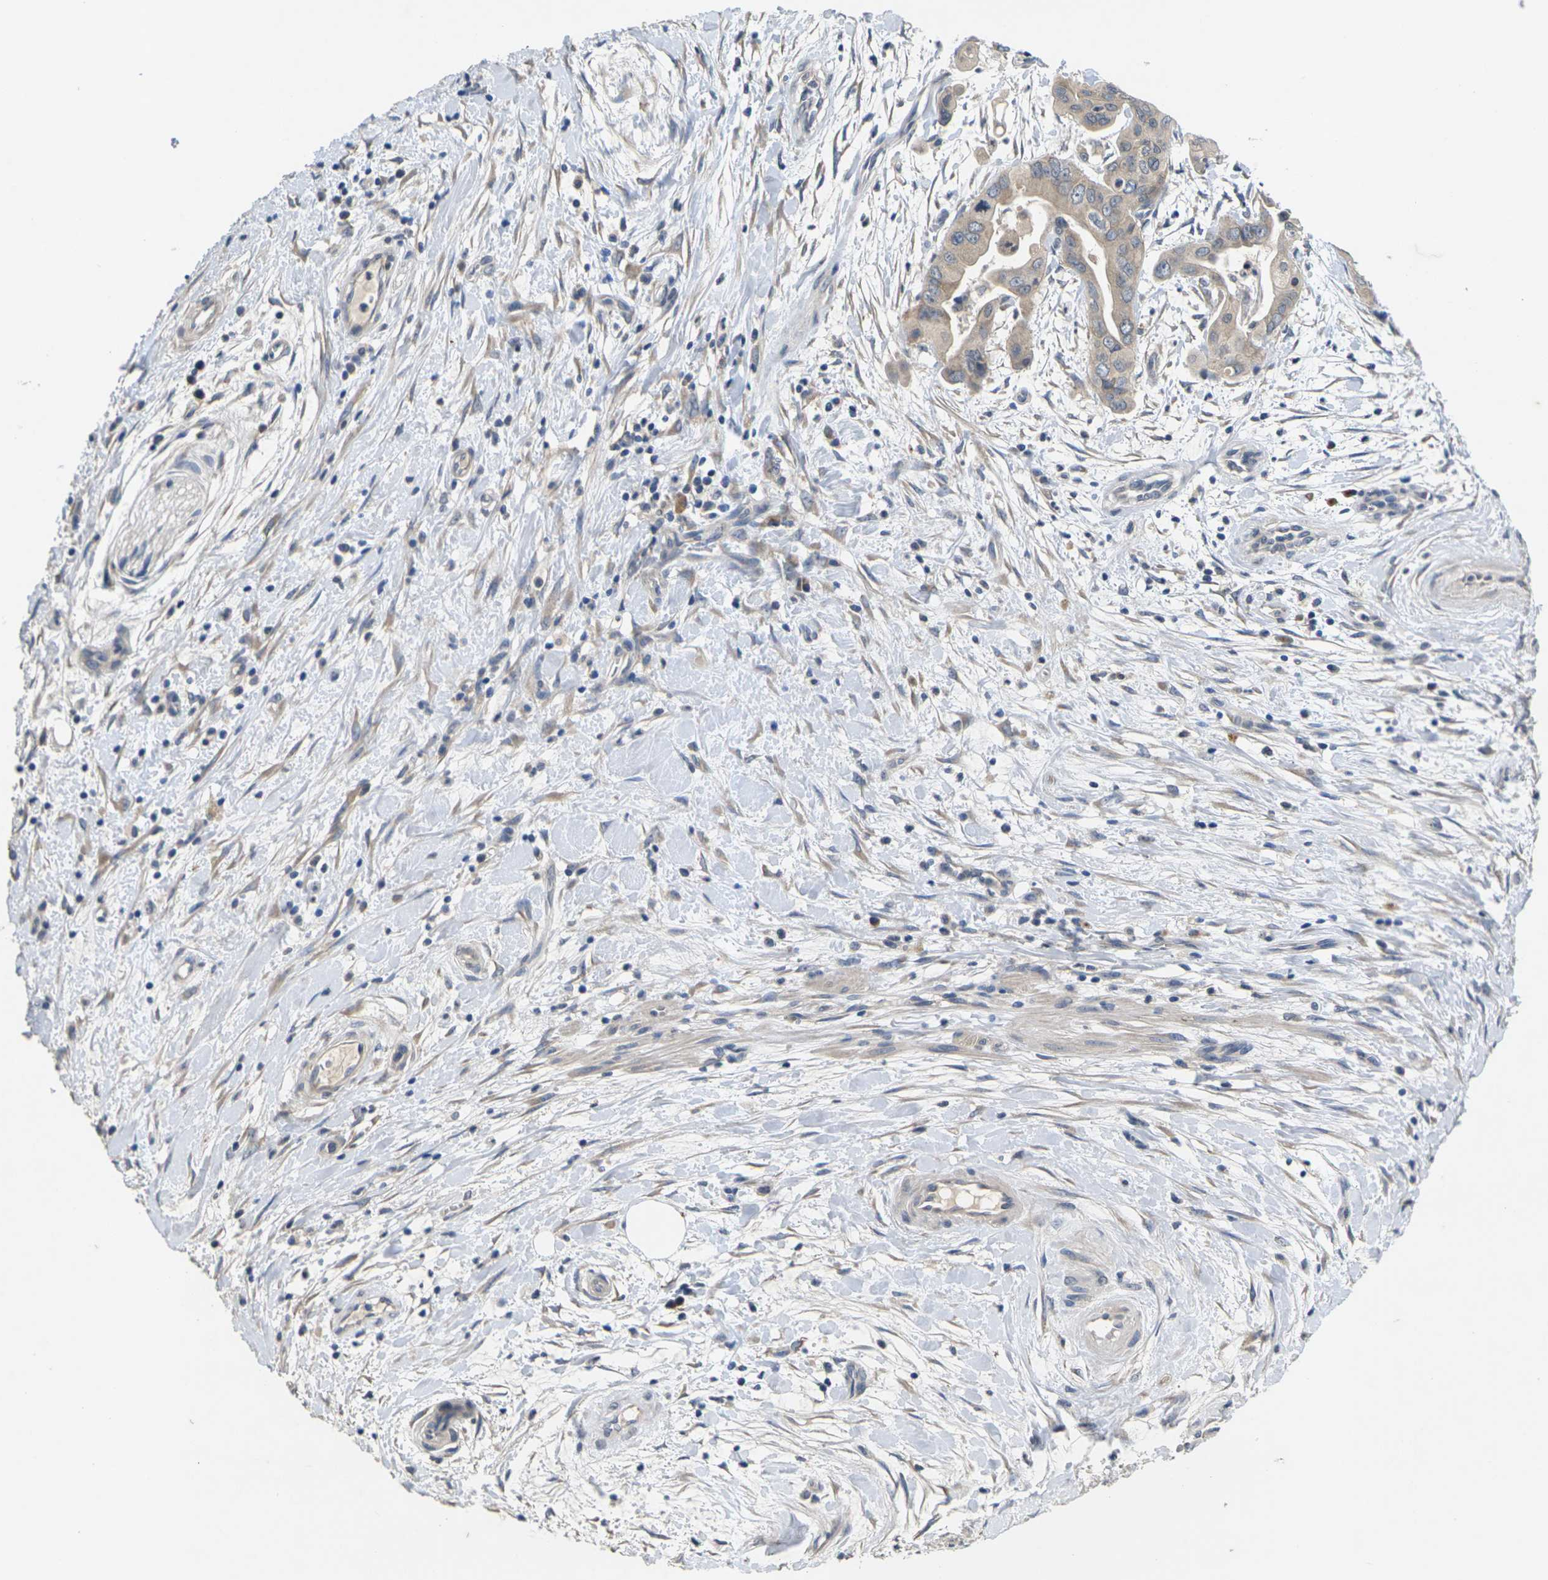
{"staining": {"intensity": "weak", "quantity": ">75%", "location": "cytoplasmic/membranous"}, "tissue": "pancreatic cancer", "cell_type": "Tumor cells", "image_type": "cancer", "snomed": [{"axis": "morphology", "description": "Adenocarcinoma, NOS"}, {"axis": "topography", "description": "Pancreas"}], "caption": "Immunohistochemical staining of human pancreatic cancer exhibits weak cytoplasmic/membranous protein staining in about >75% of tumor cells.", "gene": "SLC2A2", "patient": {"sex": "female", "age": 75}}